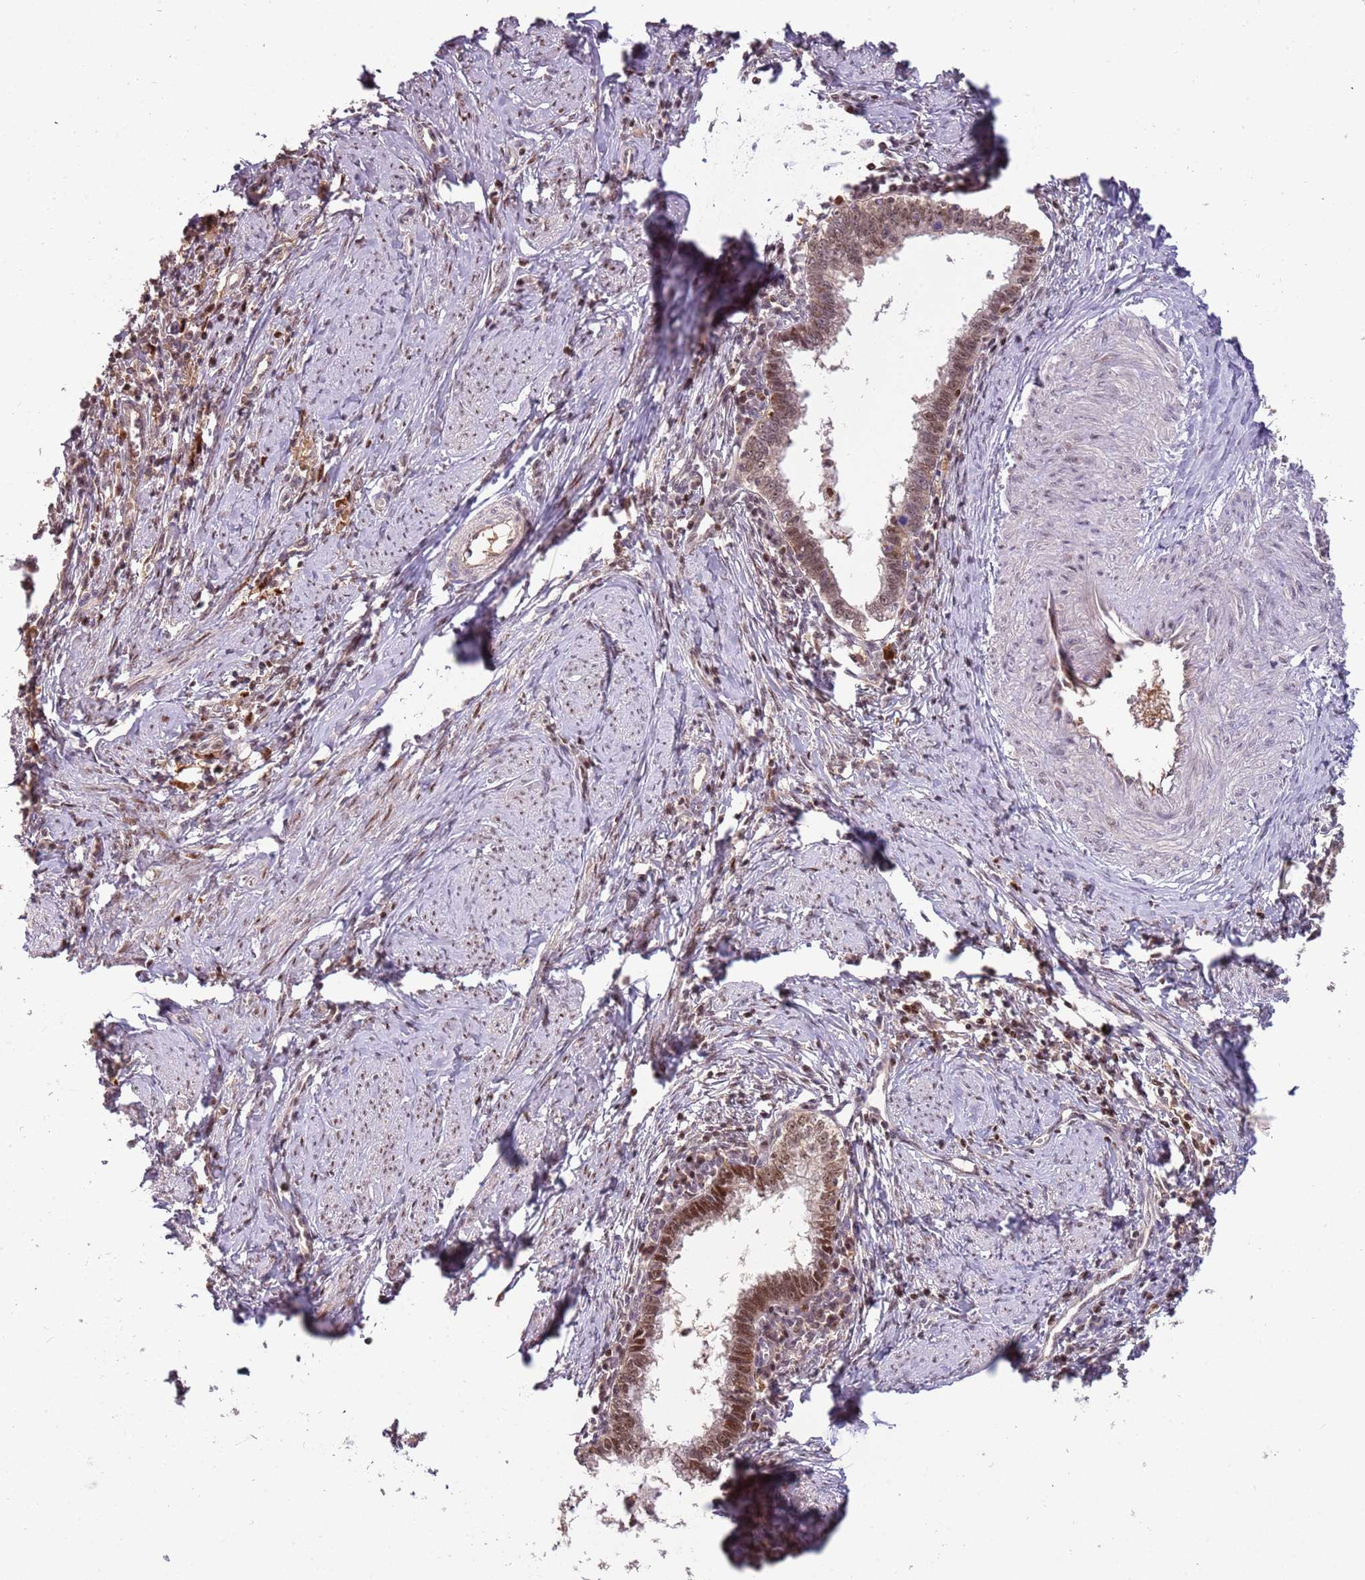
{"staining": {"intensity": "moderate", "quantity": ">75%", "location": "nuclear"}, "tissue": "cervical cancer", "cell_type": "Tumor cells", "image_type": "cancer", "snomed": [{"axis": "morphology", "description": "Adenocarcinoma, NOS"}, {"axis": "topography", "description": "Cervix"}], "caption": "A medium amount of moderate nuclear positivity is seen in approximately >75% of tumor cells in cervical cancer tissue.", "gene": "GSTO2", "patient": {"sex": "female", "age": 36}}